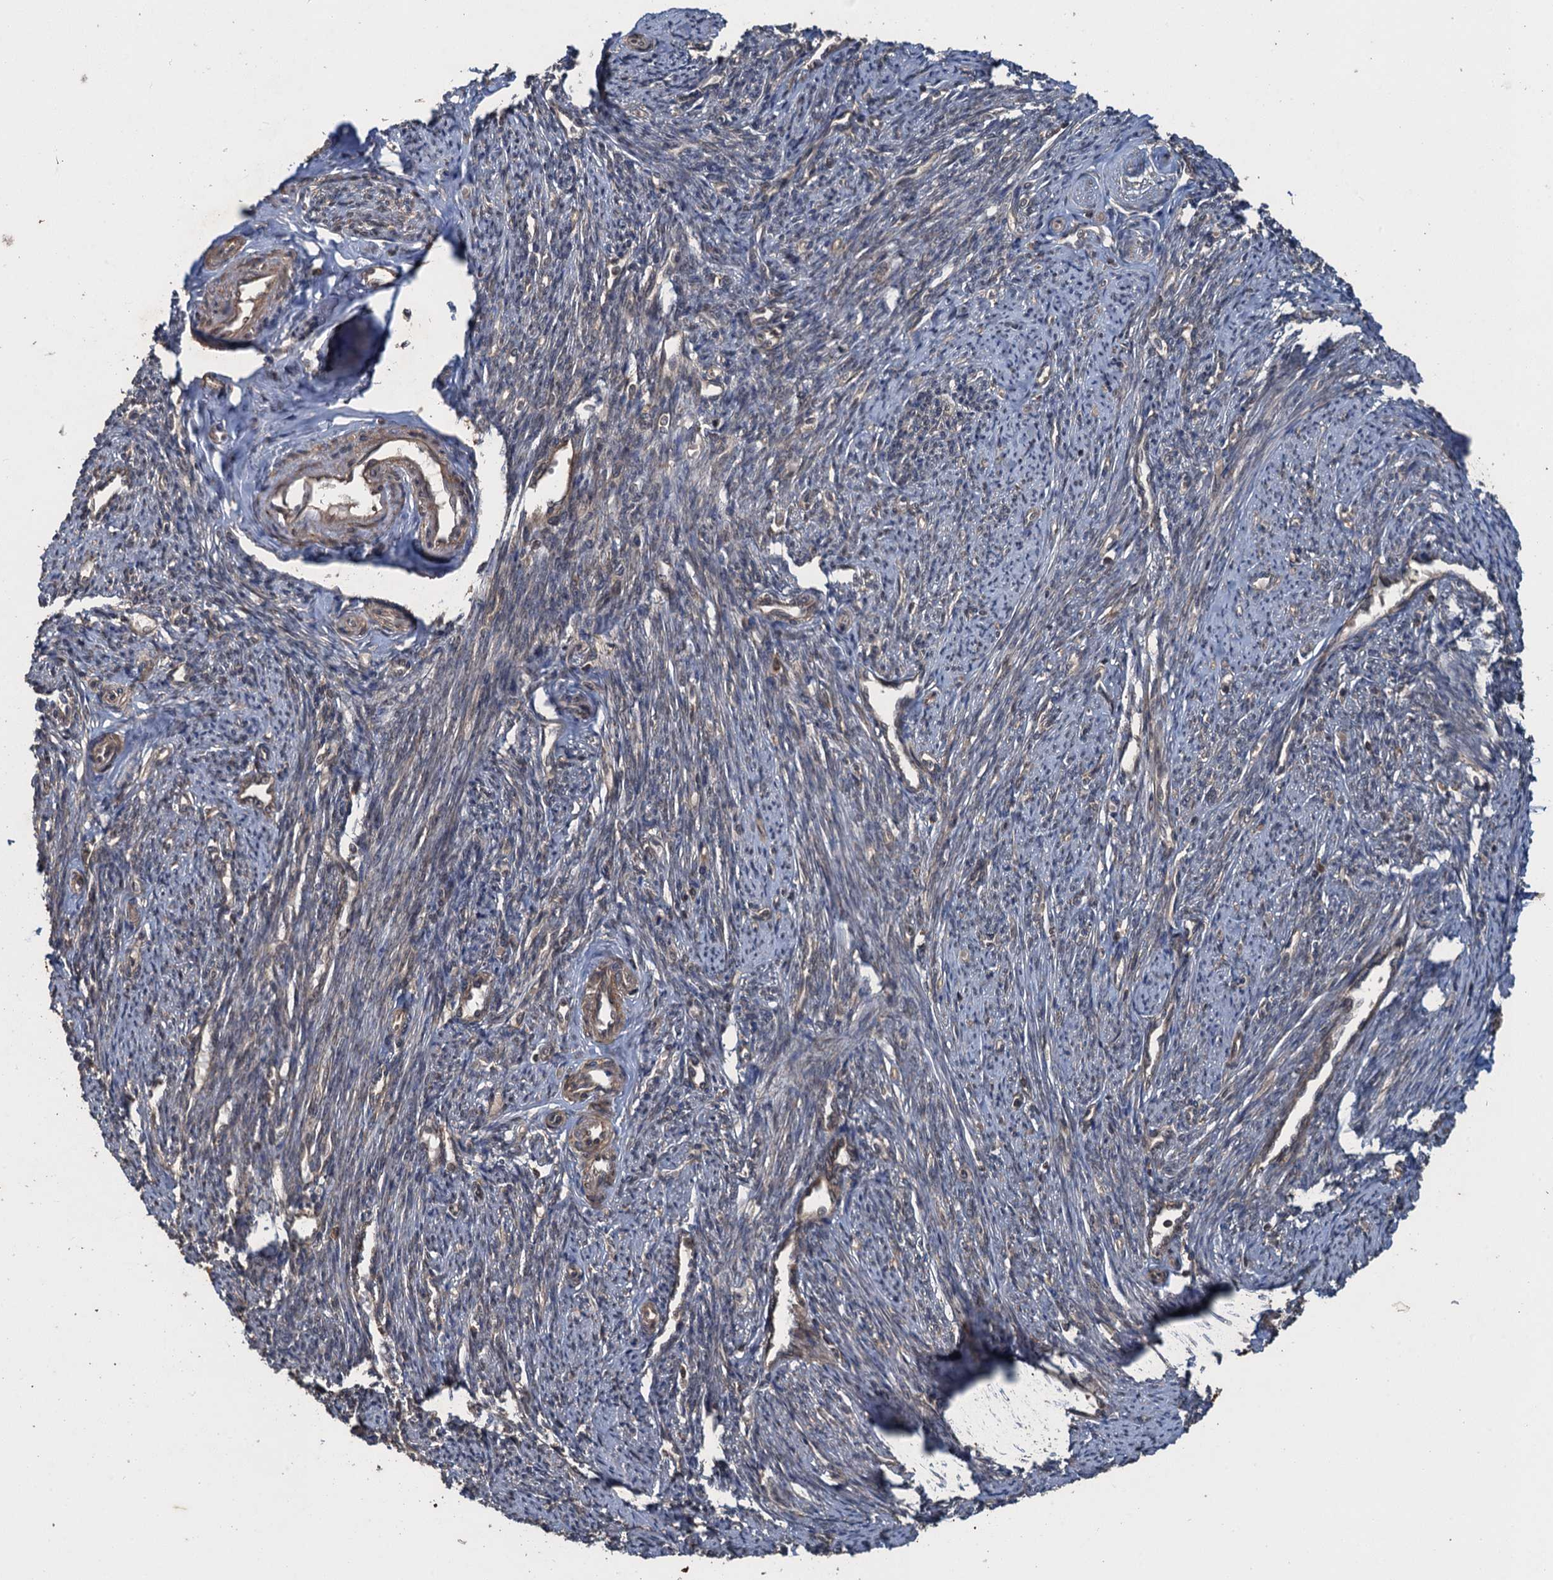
{"staining": {"intensity": "moderate", "quantity": "25%-75%", "location": "cytoplasmic/membranous"}, "tissue": "smooth muscle", "cell_type": "Smooth muscle cells", "image_type": "normal", "snomed": [{"axis": "morphology", "description": "Normal tissue, NOS"}, {"axis": "topography", "description": "Smooth muscle"}, {"axis": "topography", "description": "Uterus"}], "caption": "Normal smooth muscle demonstrates moderate cytoplasmic/membranous positivity in about 25%-75% of smooth muscle cells.", "gene": "GLE1", "patient": {"sex": "female", "age": 59}}